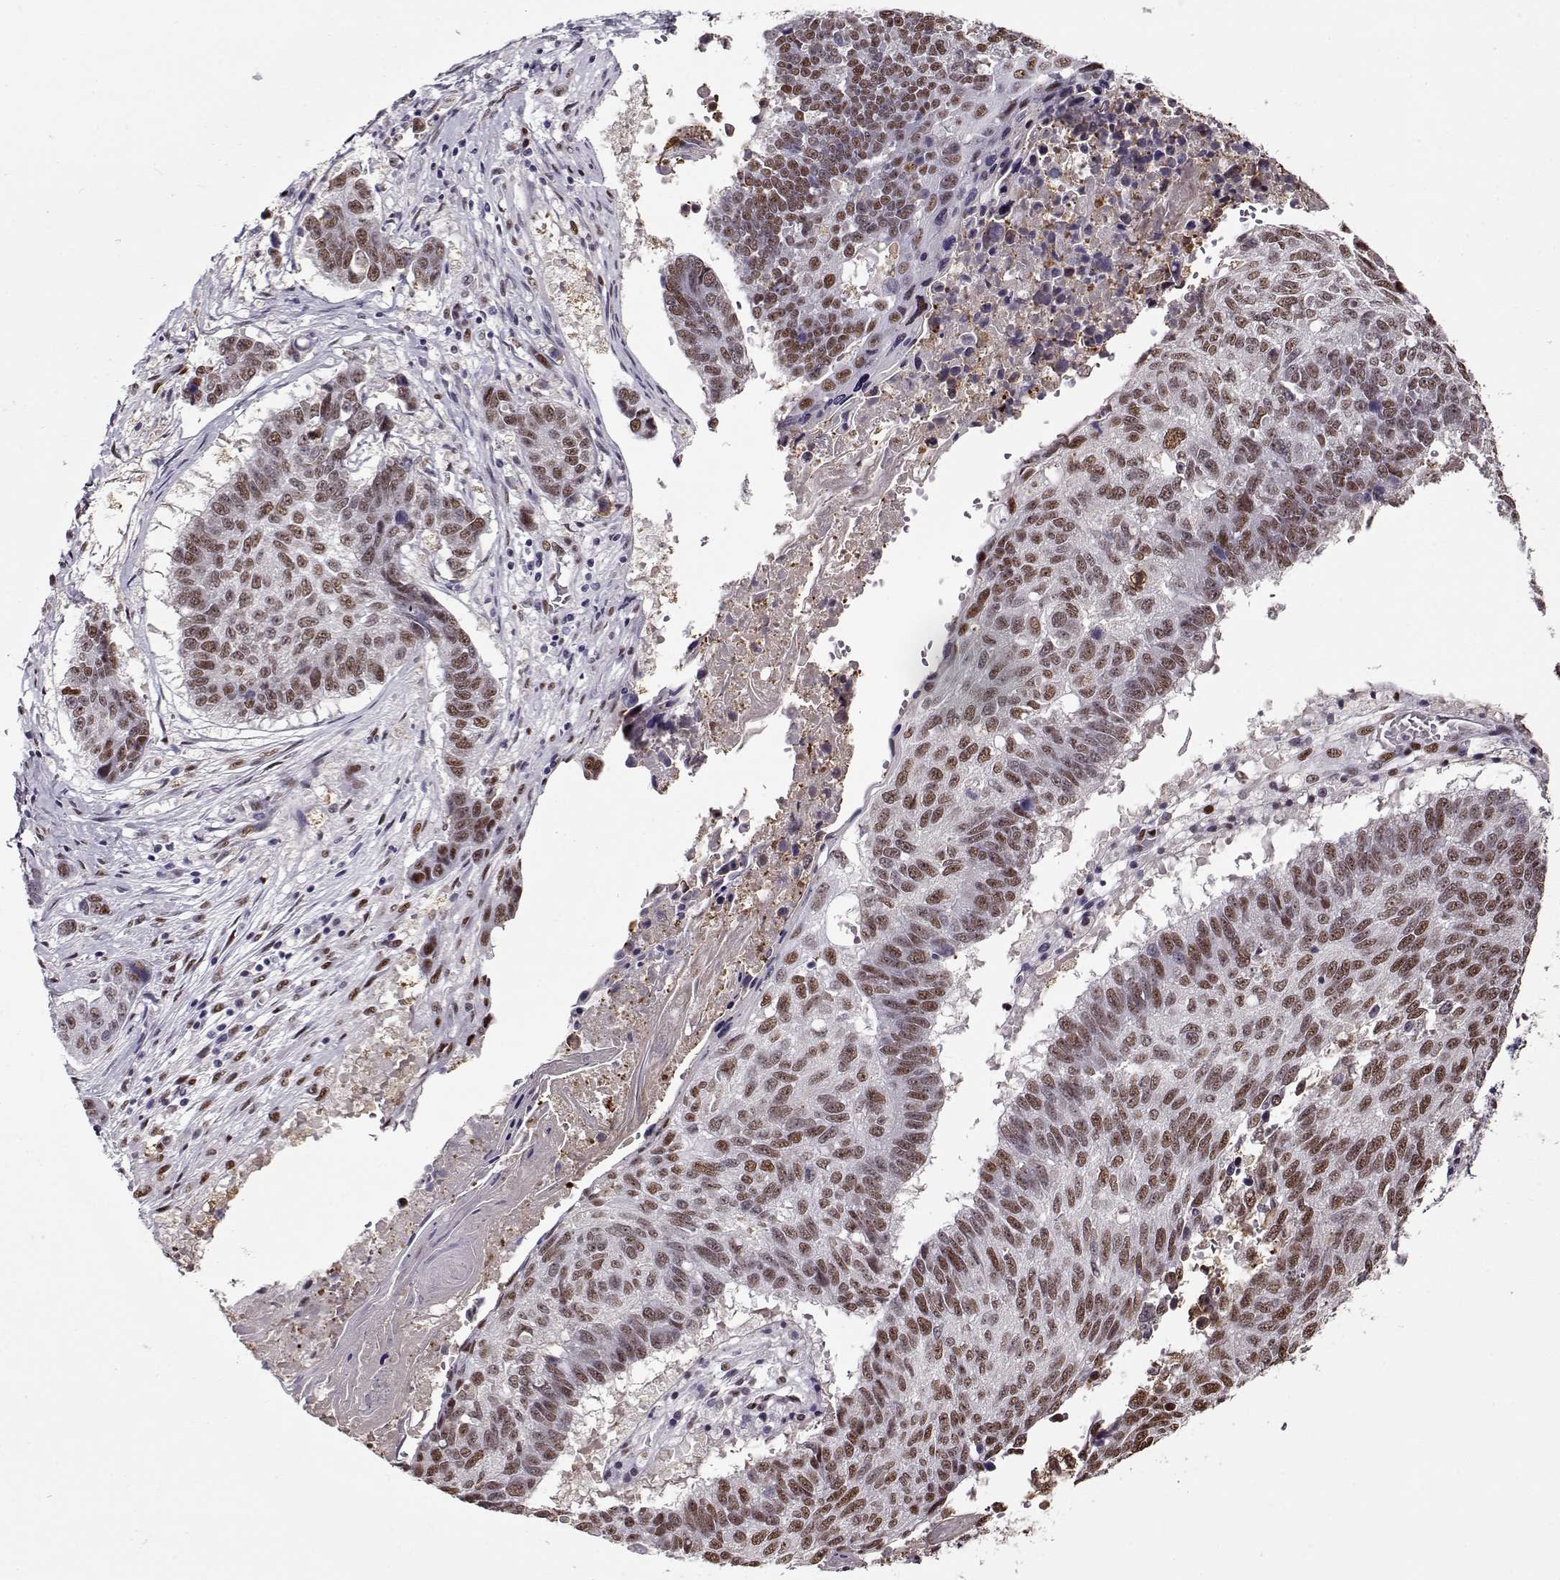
{"staining": {"intensity": "moderate", "quantity": ">75%", "location": "nuclear"}, "tissue": "lung cancer", "cell_type": "Tumor cells", "image_type": "cancer", "snomed": [{"axis": "morphology", "description": "Squamous cell carcinoma, NOS"}, {"axis": "topography", "description": "Lung"}], "caption": "Immunohistochemical staining of squamous cell carcinoma (lung) demonstrates medium levels of moderate nuclear protein staining in approximately >75% of tumor cells.", "gene": "PRMT8", "patient": {"sex": "male", "age": 73}}